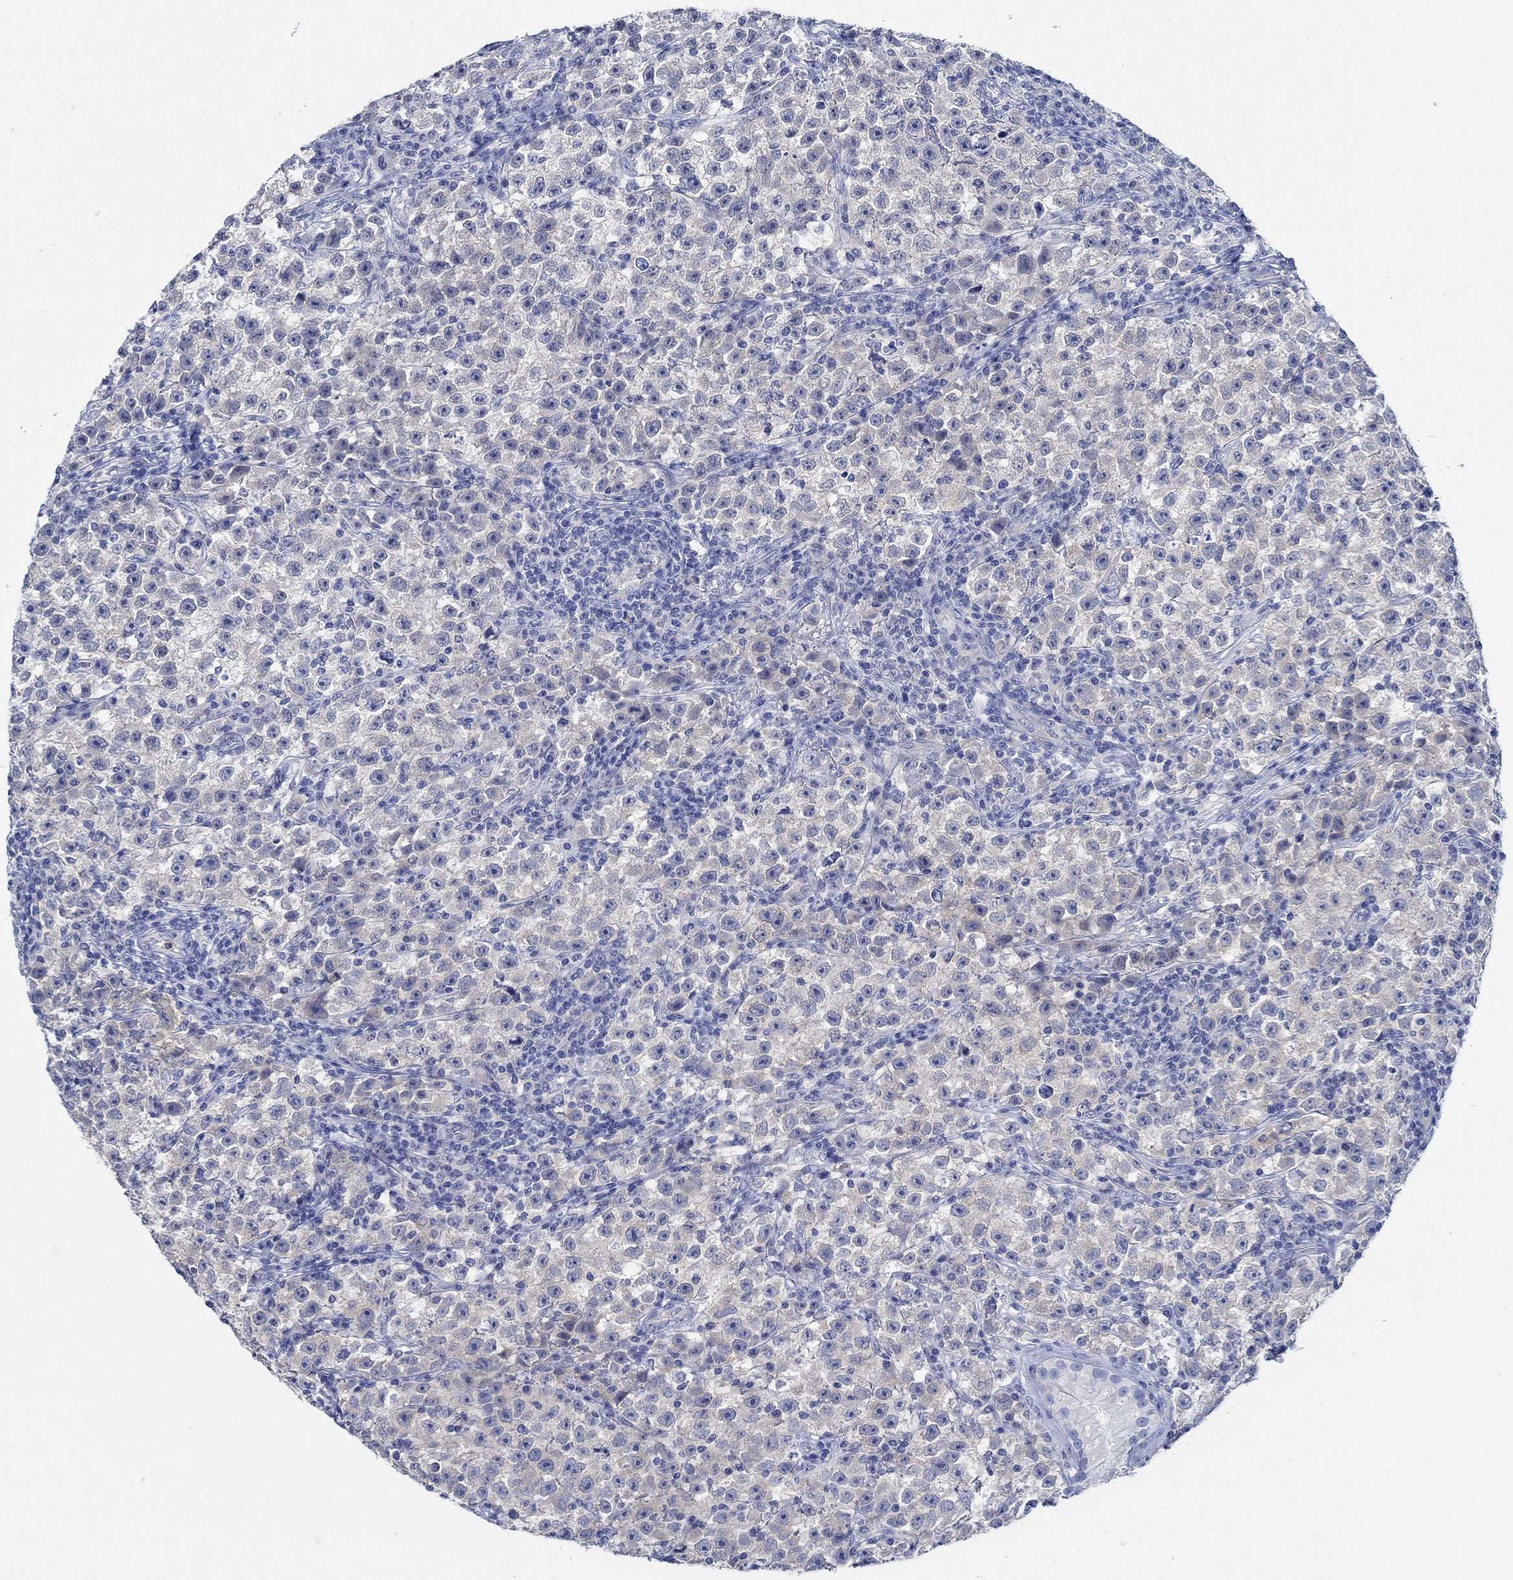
{"staining": {"intensity": "negative", "quantity": "none", "location": "none"}, "tissue": "testis cancer", "cell_type": "Tumor cells", "image_type": "cancer", "snomed": [{"axis": "morphology", "description": "Seminoma, NOS"}, {"axis": "topography", "description": "Testis"}], "caption": "Tumor cells are negative for brown protein staining in testis cancer.", "gene": "ZNF671", "patient": {"sex": "male", "age": 22}}